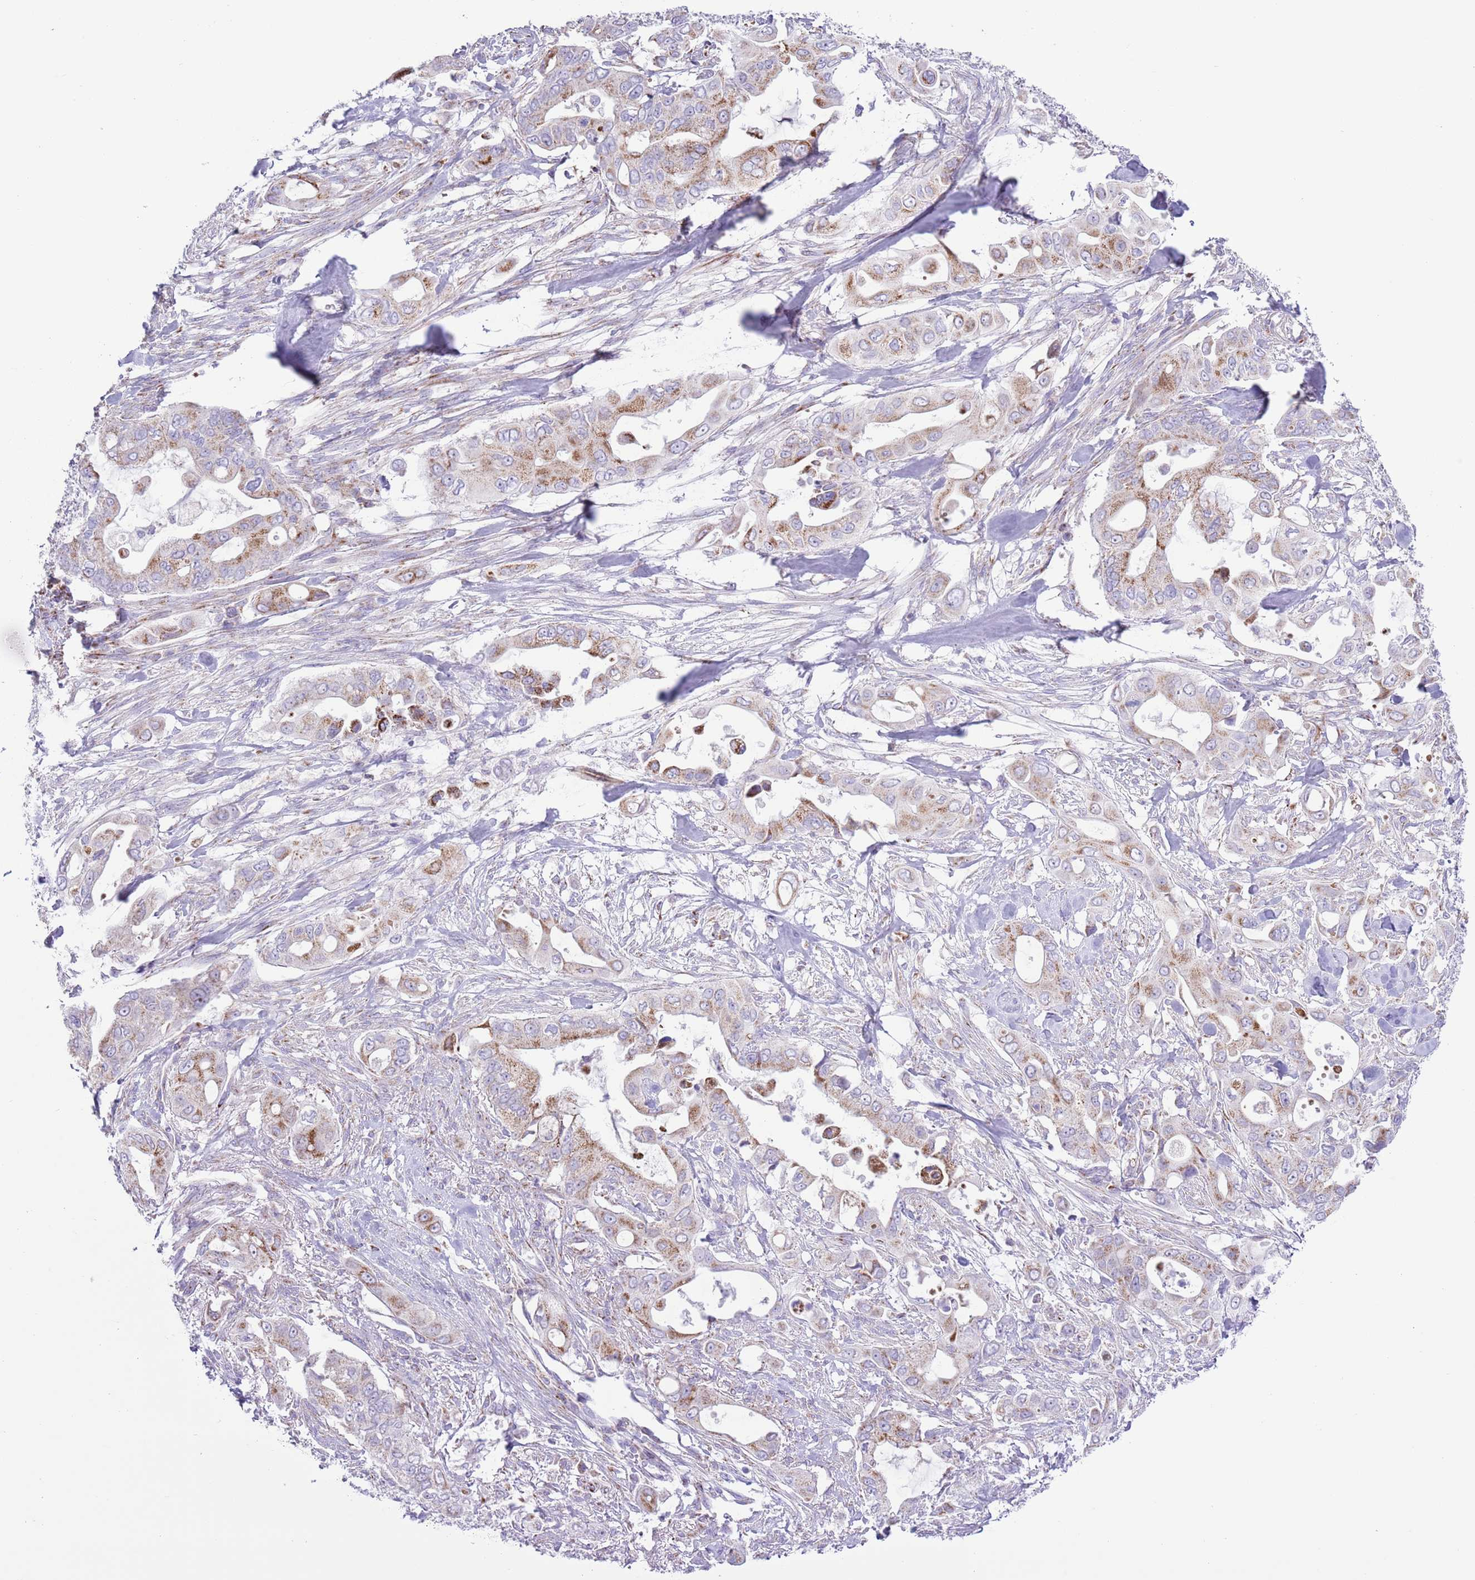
{"staining": {"intensity": "moderate", "quantity": ">75%", "location": "cytoplasmic/membranous"}, "tissue": "pancreatic cancer", "cell_type": "Tumor cells", "image_type": "cancer", "snomed": [{"axis": "morphology", "description": "Adenocarcinoma, NOS"}, {"axis": "topography", "description": "Pancreas"}], "caption": "Immunohistochemistry (IHC) micrograph of neoplastic tissue: pancreatic cancer stained using immunohistochemistry displays medium levels of moderate protein expression localized specifically in the cytoplasmic/membranous of tumor cells, appearing as a cytoplasmic/membranous brown color.", "gene": "ATP6V1B1", "patient": {"sex": "male", "age": 57}}